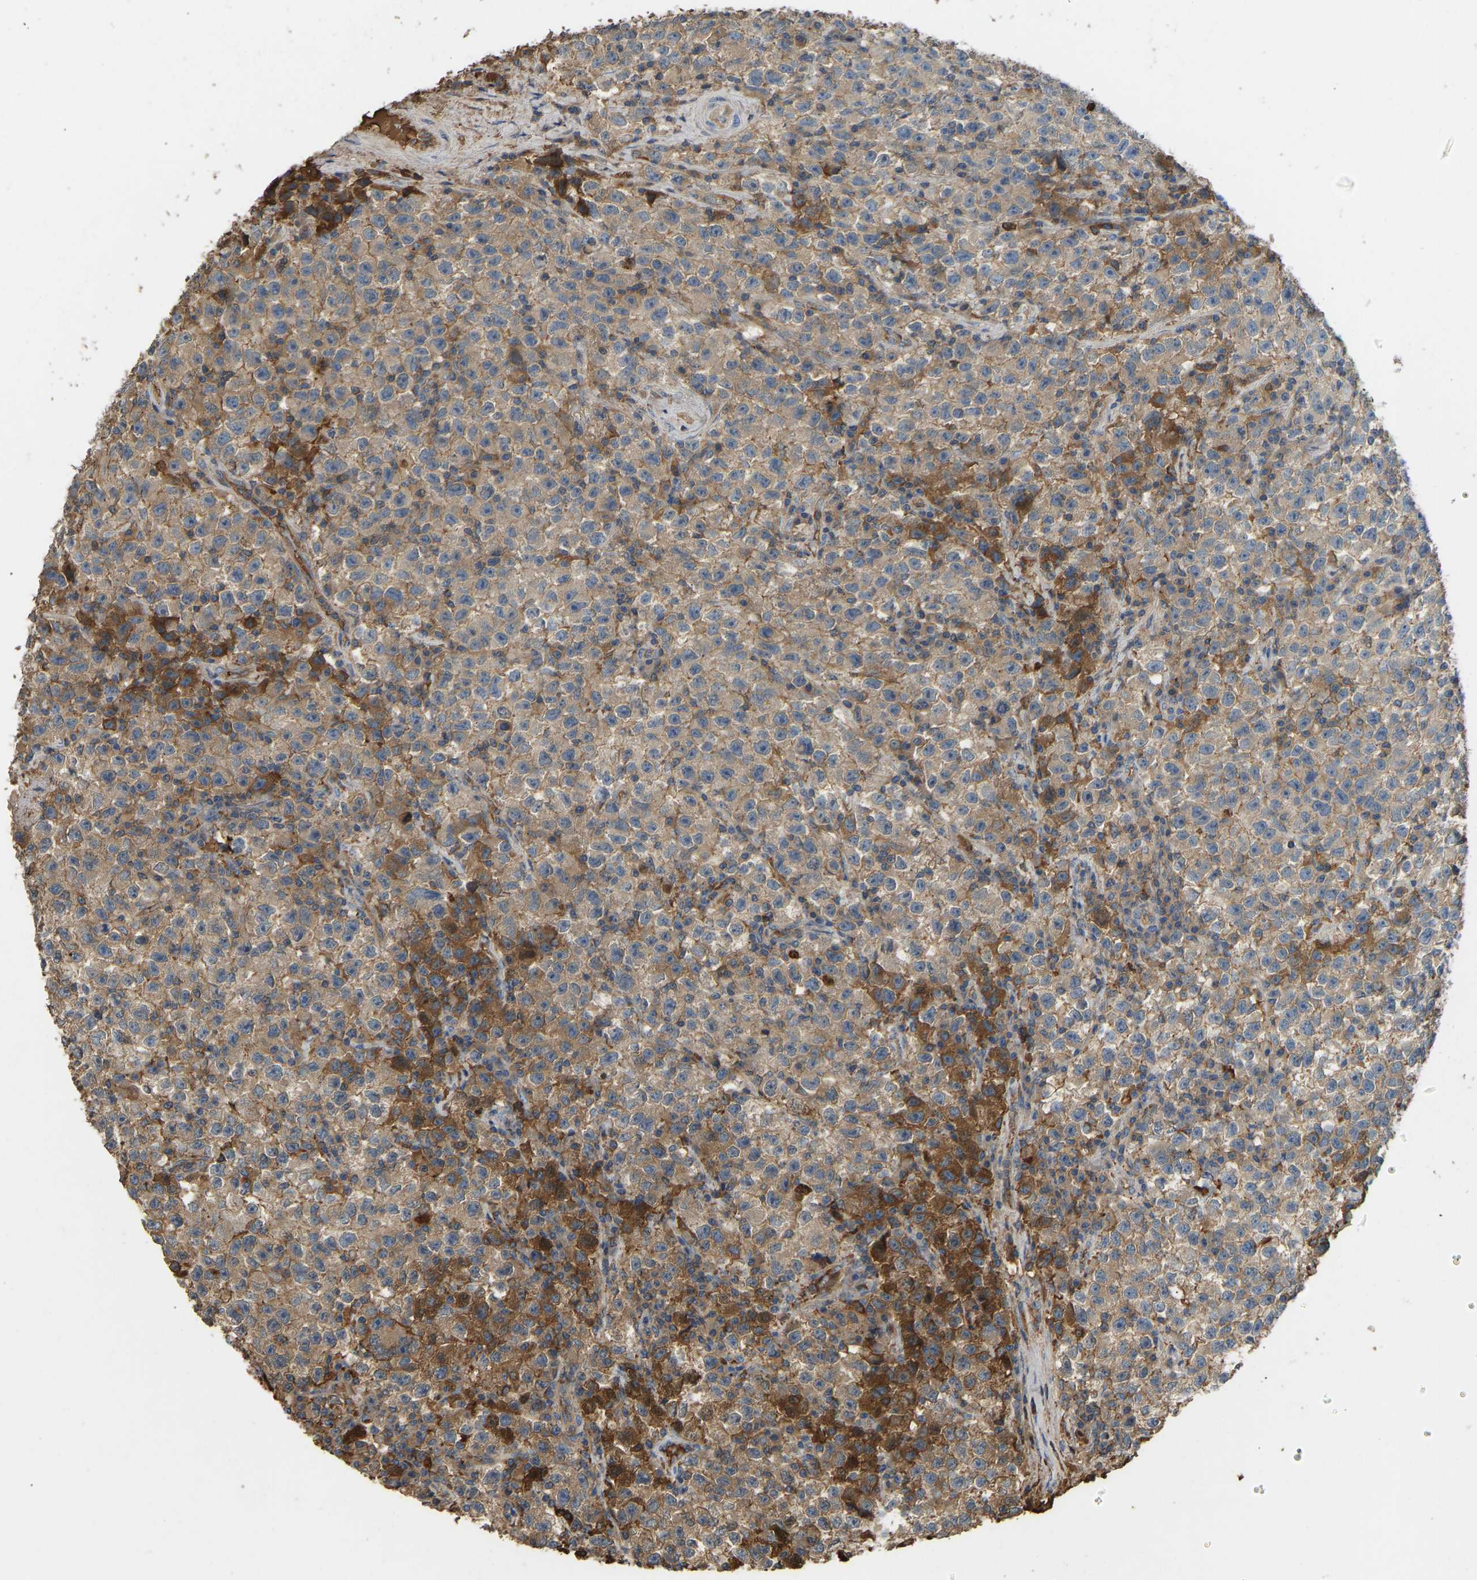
{"staining": {"intensity": "moderate", "quantity": ">75%", "location": "cytoplasmic/membranous"}, "tissue": "testis cancer", "cell_type": "Tumor cells", "image_type": "cancer", "snomed": [{"axis": "morphology", "description": "Seminoma, NOS"}, {"axis": "topography", "description": "Testis"}], "caption": "Human seminoma (testis) stained with a brown dye exhibits moderate cytoplasmic/membranous positive positivity in about >75% of tumor cells.", "gene": "VCPKMT", "patient": {"sex": "male", "age": 22}}